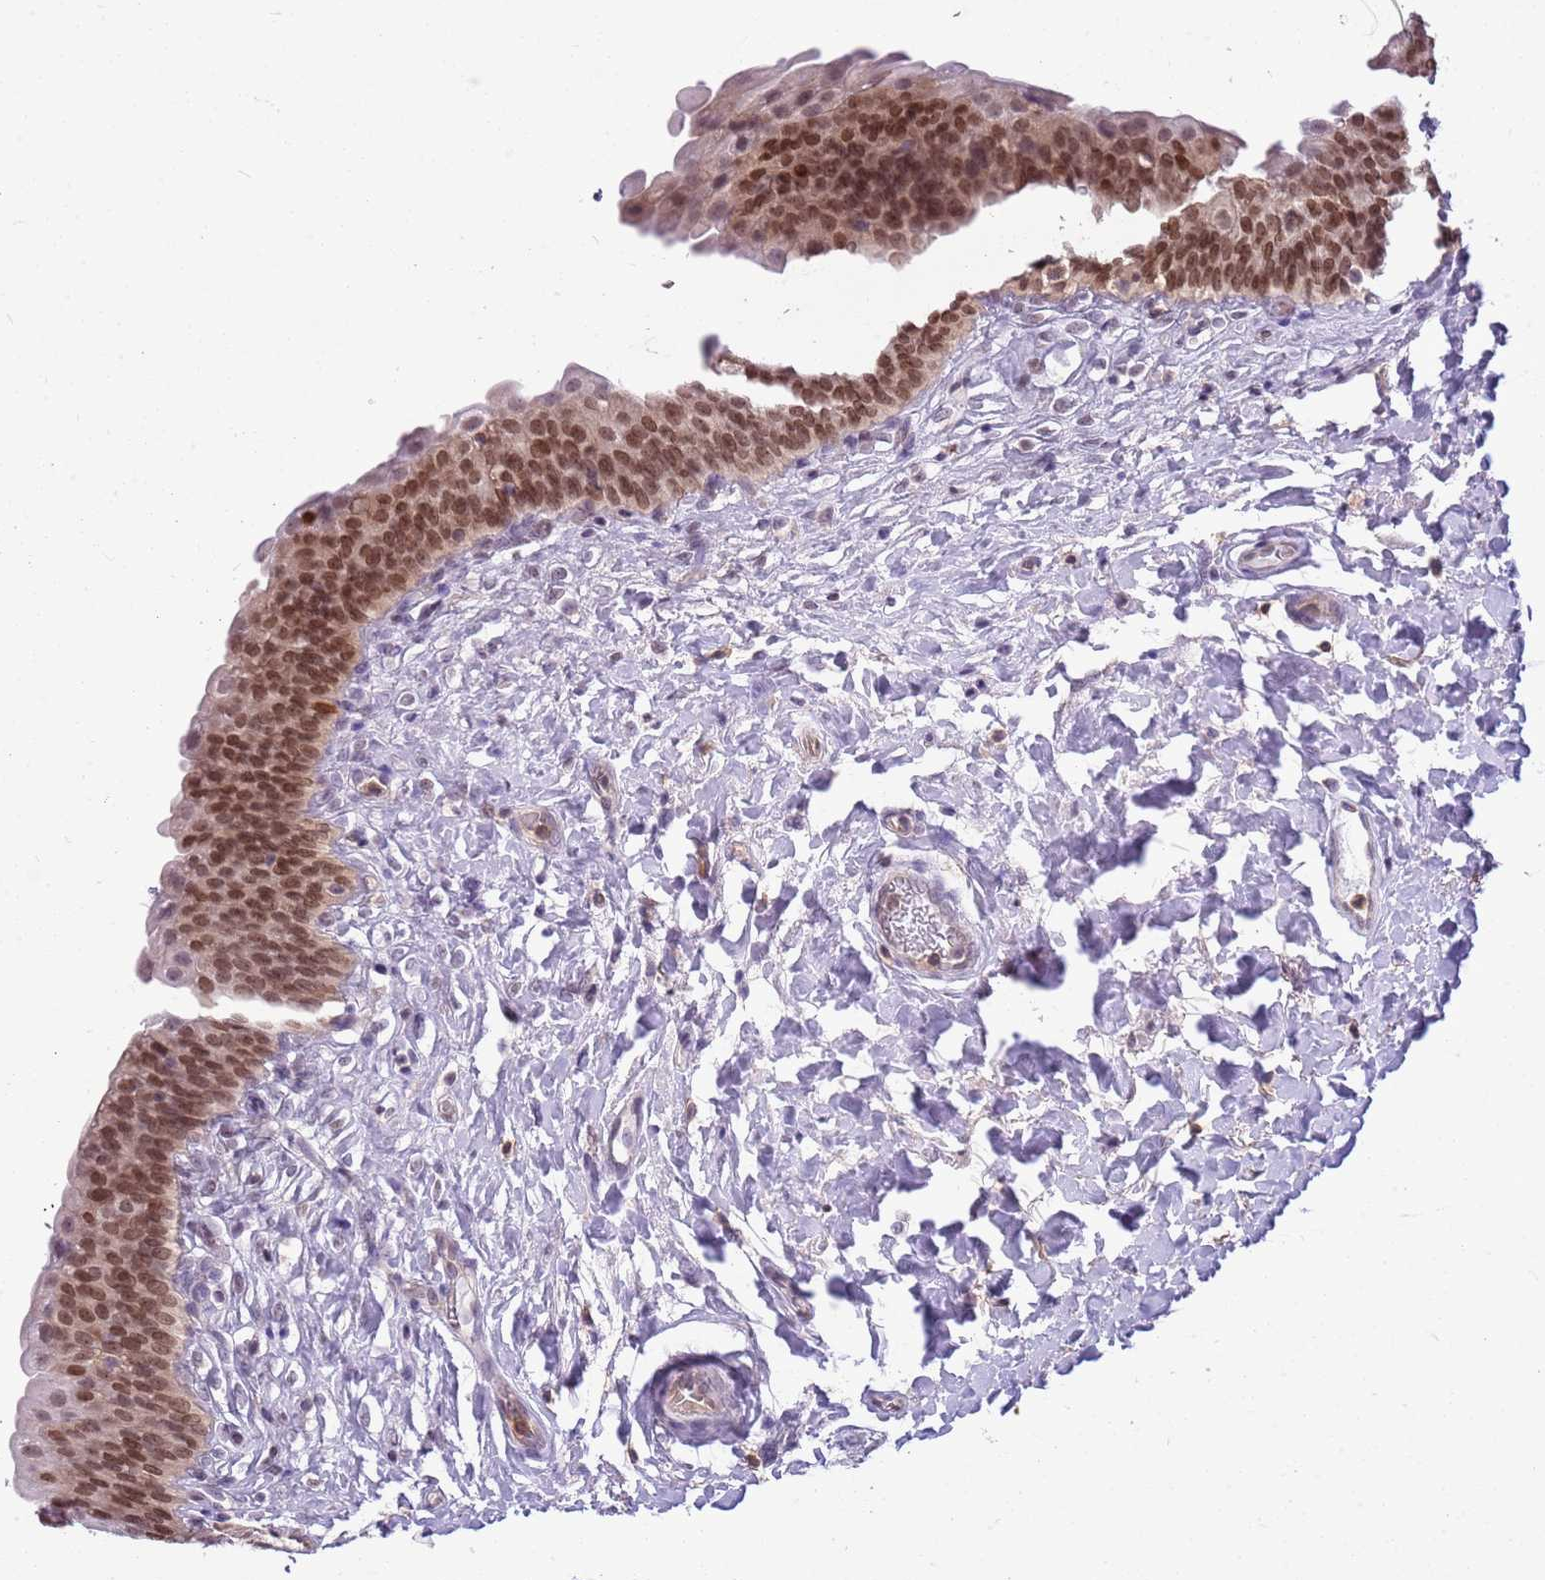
{"staining": {"intensity": "strong", "quantity": ">75%", "location": "nuclear"}, "tissue": "urinary bladder", "cell_type": "Urothelial cells", "image_type": "normal", "snomed": [{"axis": "morphology", "description": "Normal tissue, NOS"}, {"axis": "topography", "description": "Urinary bladder"}], "caption": "The photomicrograph reveals staining of unremarkable urinary bladder, revealing strong nuclear protein expression (brown color) within urothelial cells.", "gene": "DHX32", "patient": {"sex": "male", "age": 83}}